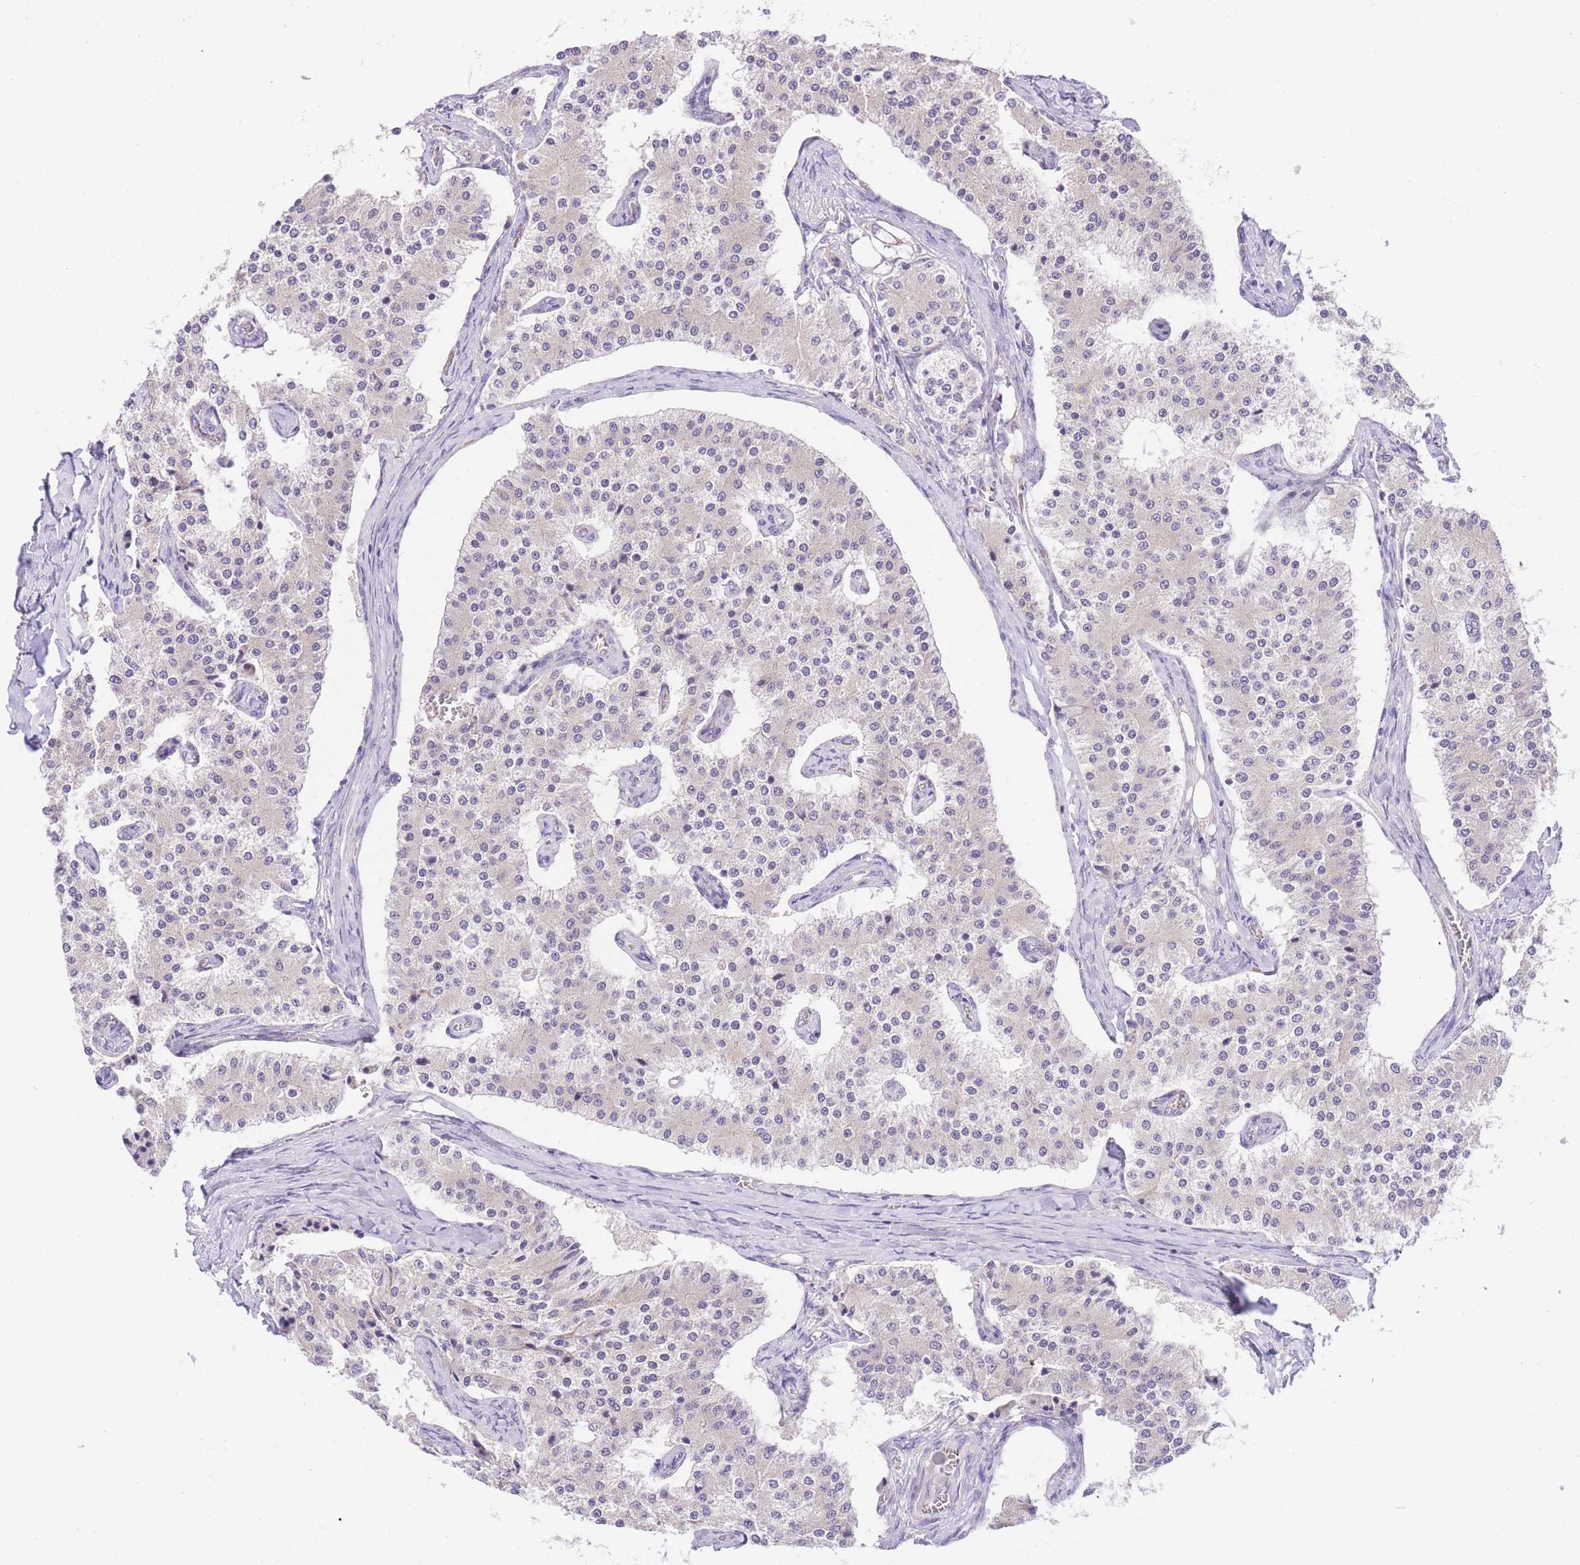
{"staining": {"intensity": "negative", "quantity": "none", "location": "none"}, "tissue": "carcinoid", "cell_type": "Tumor cells", "image_type": "cancer", "snomed": [{"axis": "morphology", "description": "Carcinoid, malignant, NOS"}, {"axis": "topography", "description": "Colon"}], "caption": "A high-resolution histopathology image shows IHC staining of carcinoid, which demonstrates no significant staining in tumor cells.", "gene": "UBXN7", "patient": {"sex": "female", "age": 52}}